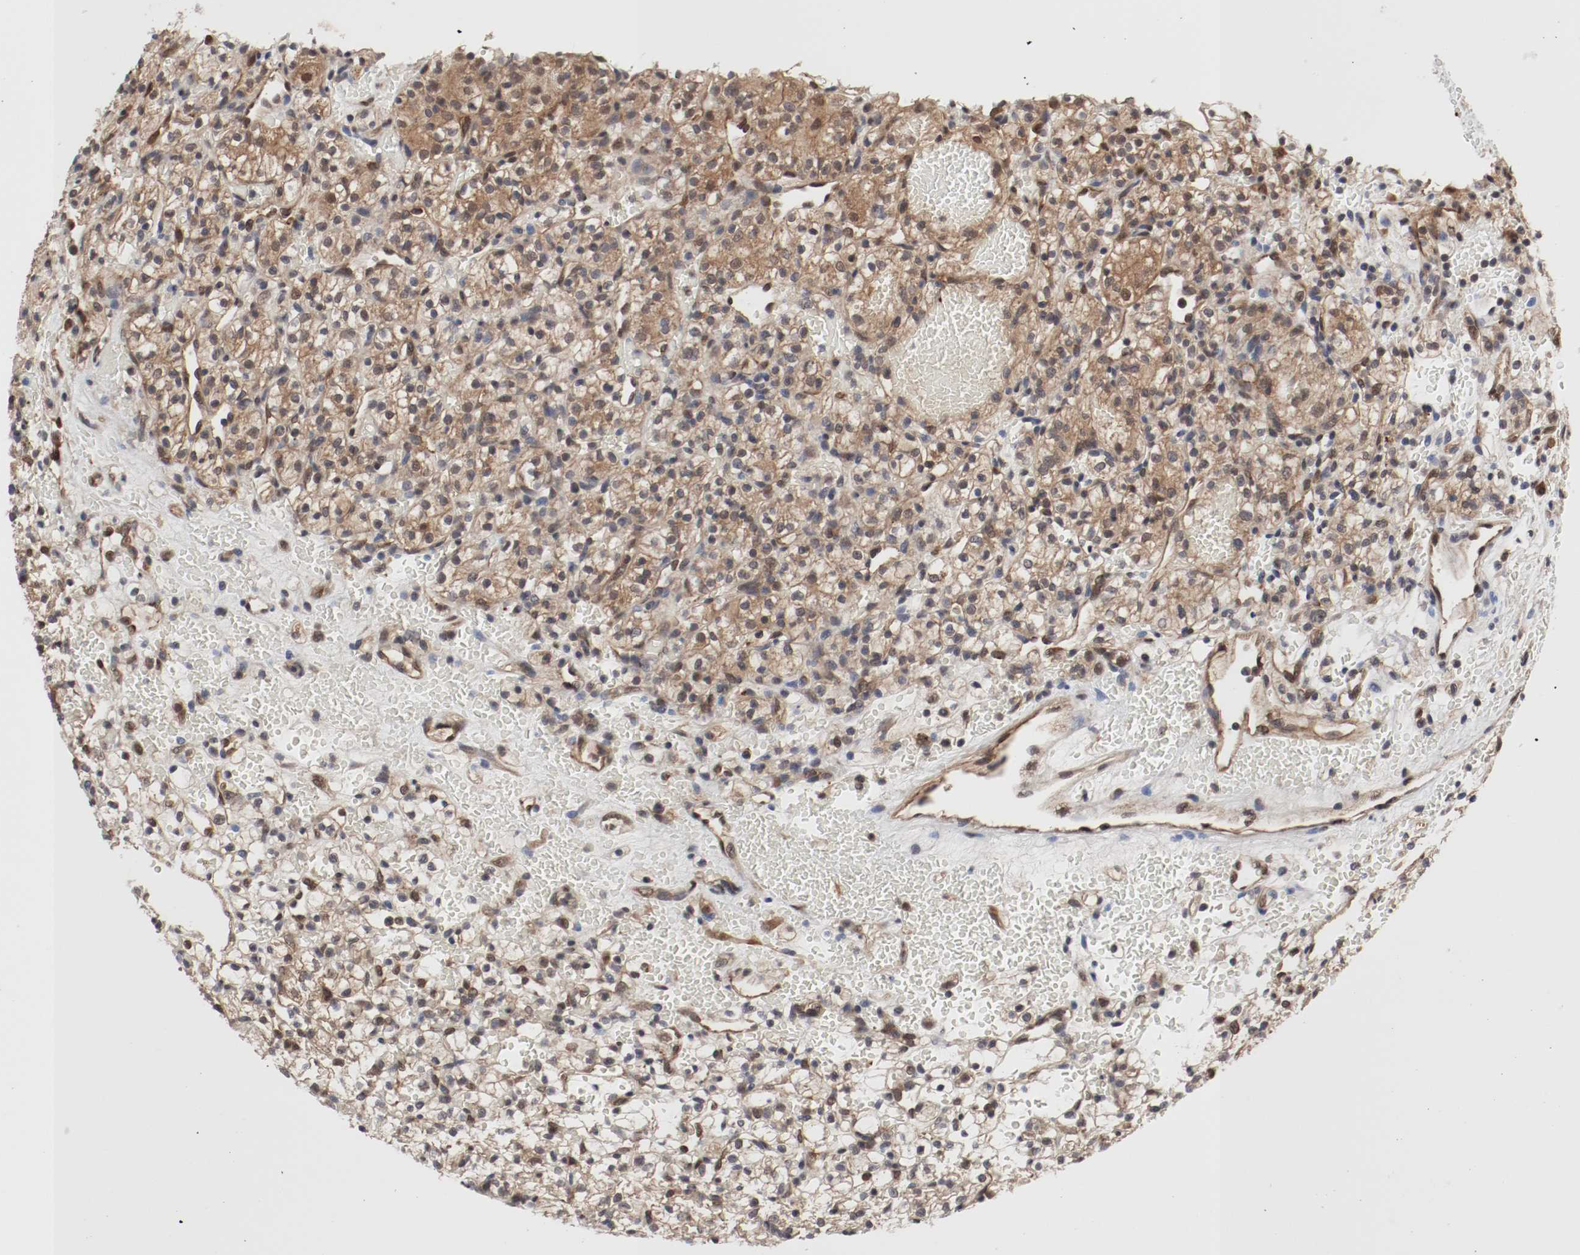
{"staining": {"intensity": "moderate", "quantity": ">75%", "location": "cytoplasmic/membranous,nuclear"}, "tissue": "renal cancer", "cell_type": "Tumor cells", "image_type": "cancer", "snomed": [{"axis": "morphology", "description": "Adenocarcinoma, NOS"}, {"axis": "topography", "description": "Kidney"}], "caption": "This is an image of IHC staining of renal cancer (adenocarcinoma), which shows moderate positivity in the cytoplasmic/membranous and nuclear of tumor cells.", "gene": "AFG3L2", "patient": {"sex": "female", "age": 60}}